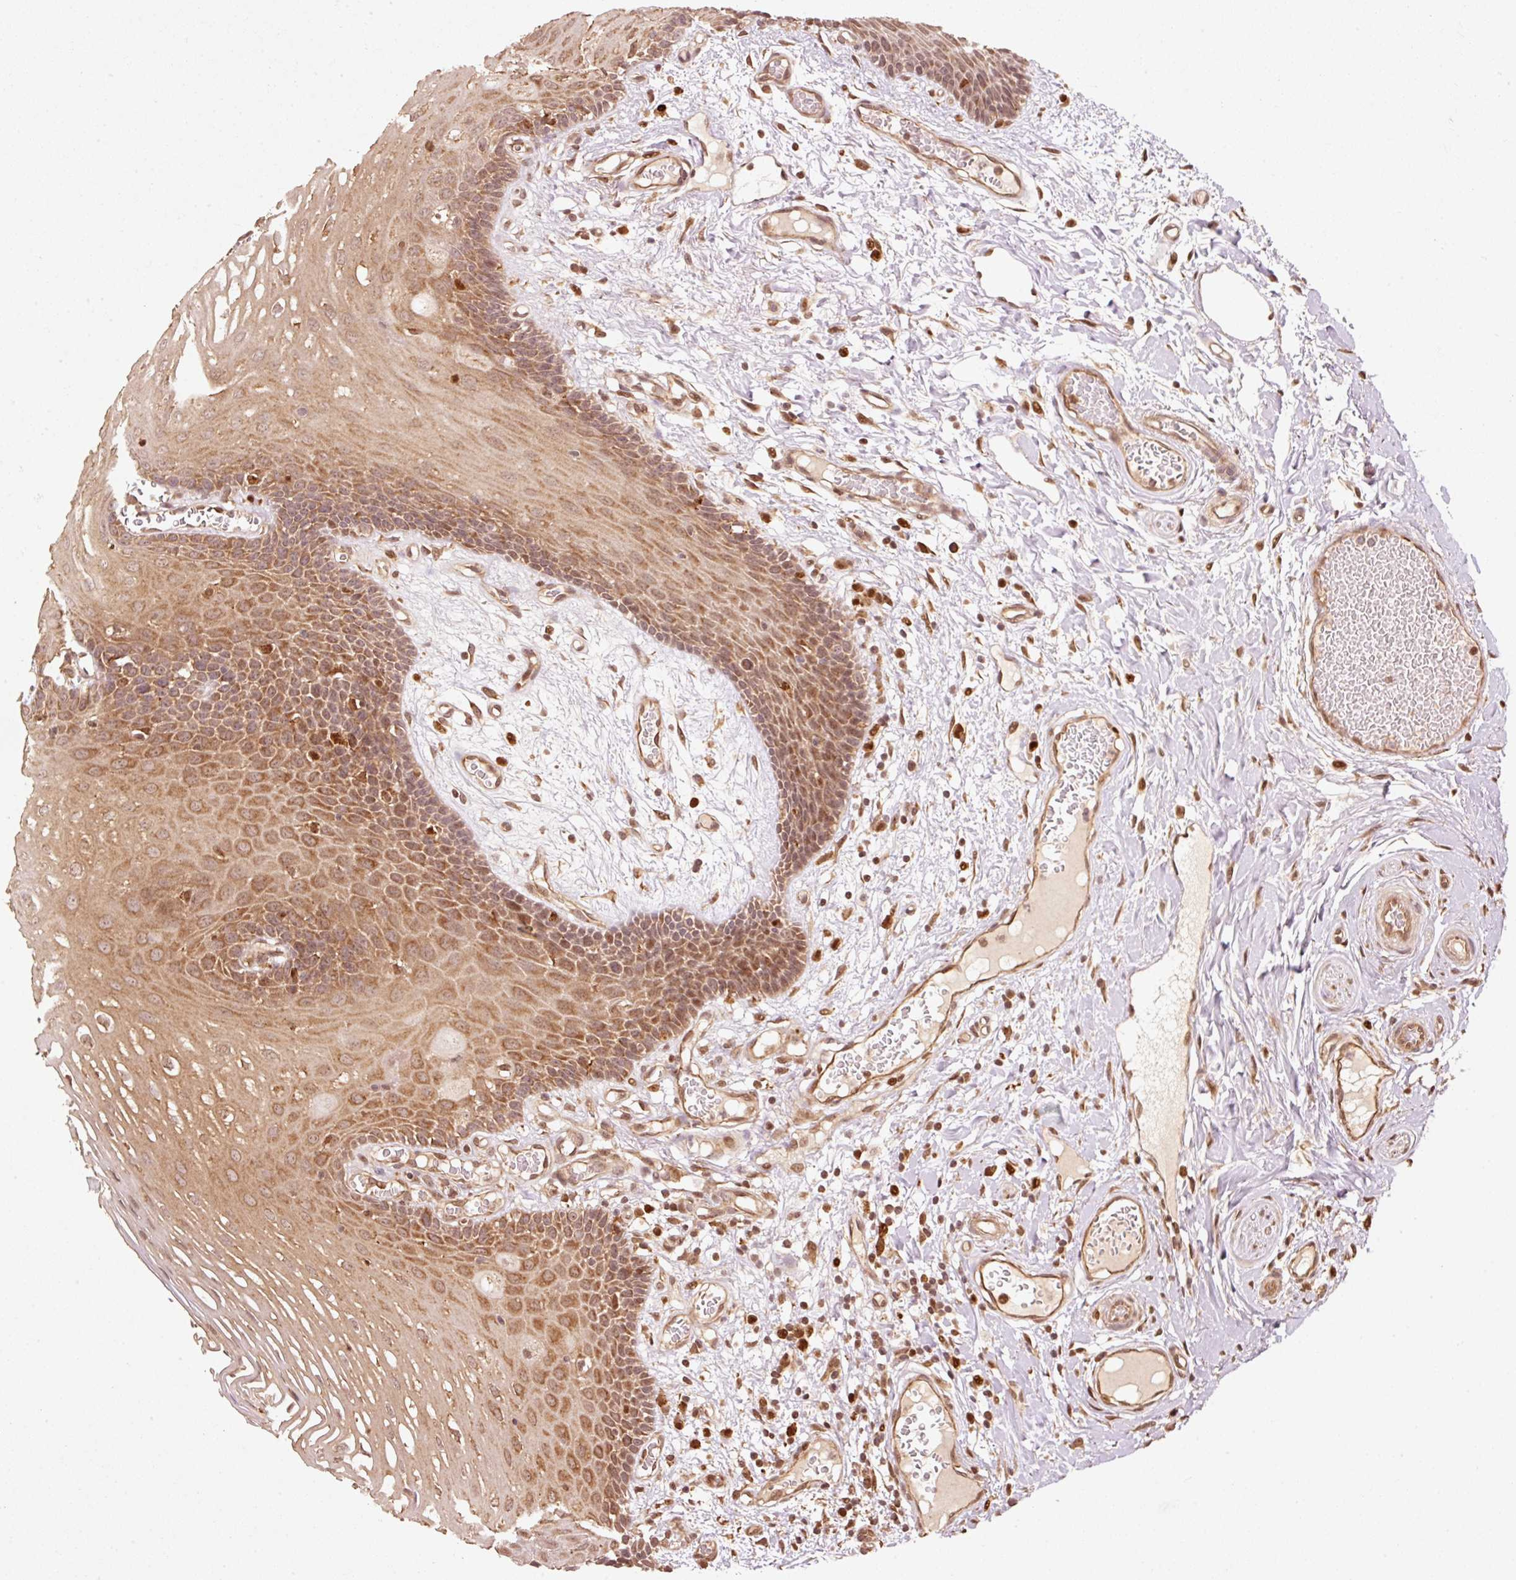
{"staining": {"intensity": "strong", "quantity": ">75%", "location": "cytoplasmic/membranous"}, "tissue": "oral mucosa", "cell_type": "Squamous epithelial cells", "image_type": "normal", "snomed": [{"axis": "morphology", "description": "Normal tissue, NOS"}, {"axis": "topography", "description": "Oral tissue"}, {"axis": "topography", "description": "Tounge, NOS"}], "caption": "Oral mucosa stained with DAB IHC demonstrates high levels of strong cytoplasmic/membranous staining in approximately >75% of squamous epithelial cells. Using DAB (brown) and hematoxylin (blue) stains, captured at high magnification using brightfield microscopy.", "gene": "MRPL16", "patient": {"sex": "female", "age": 60}}